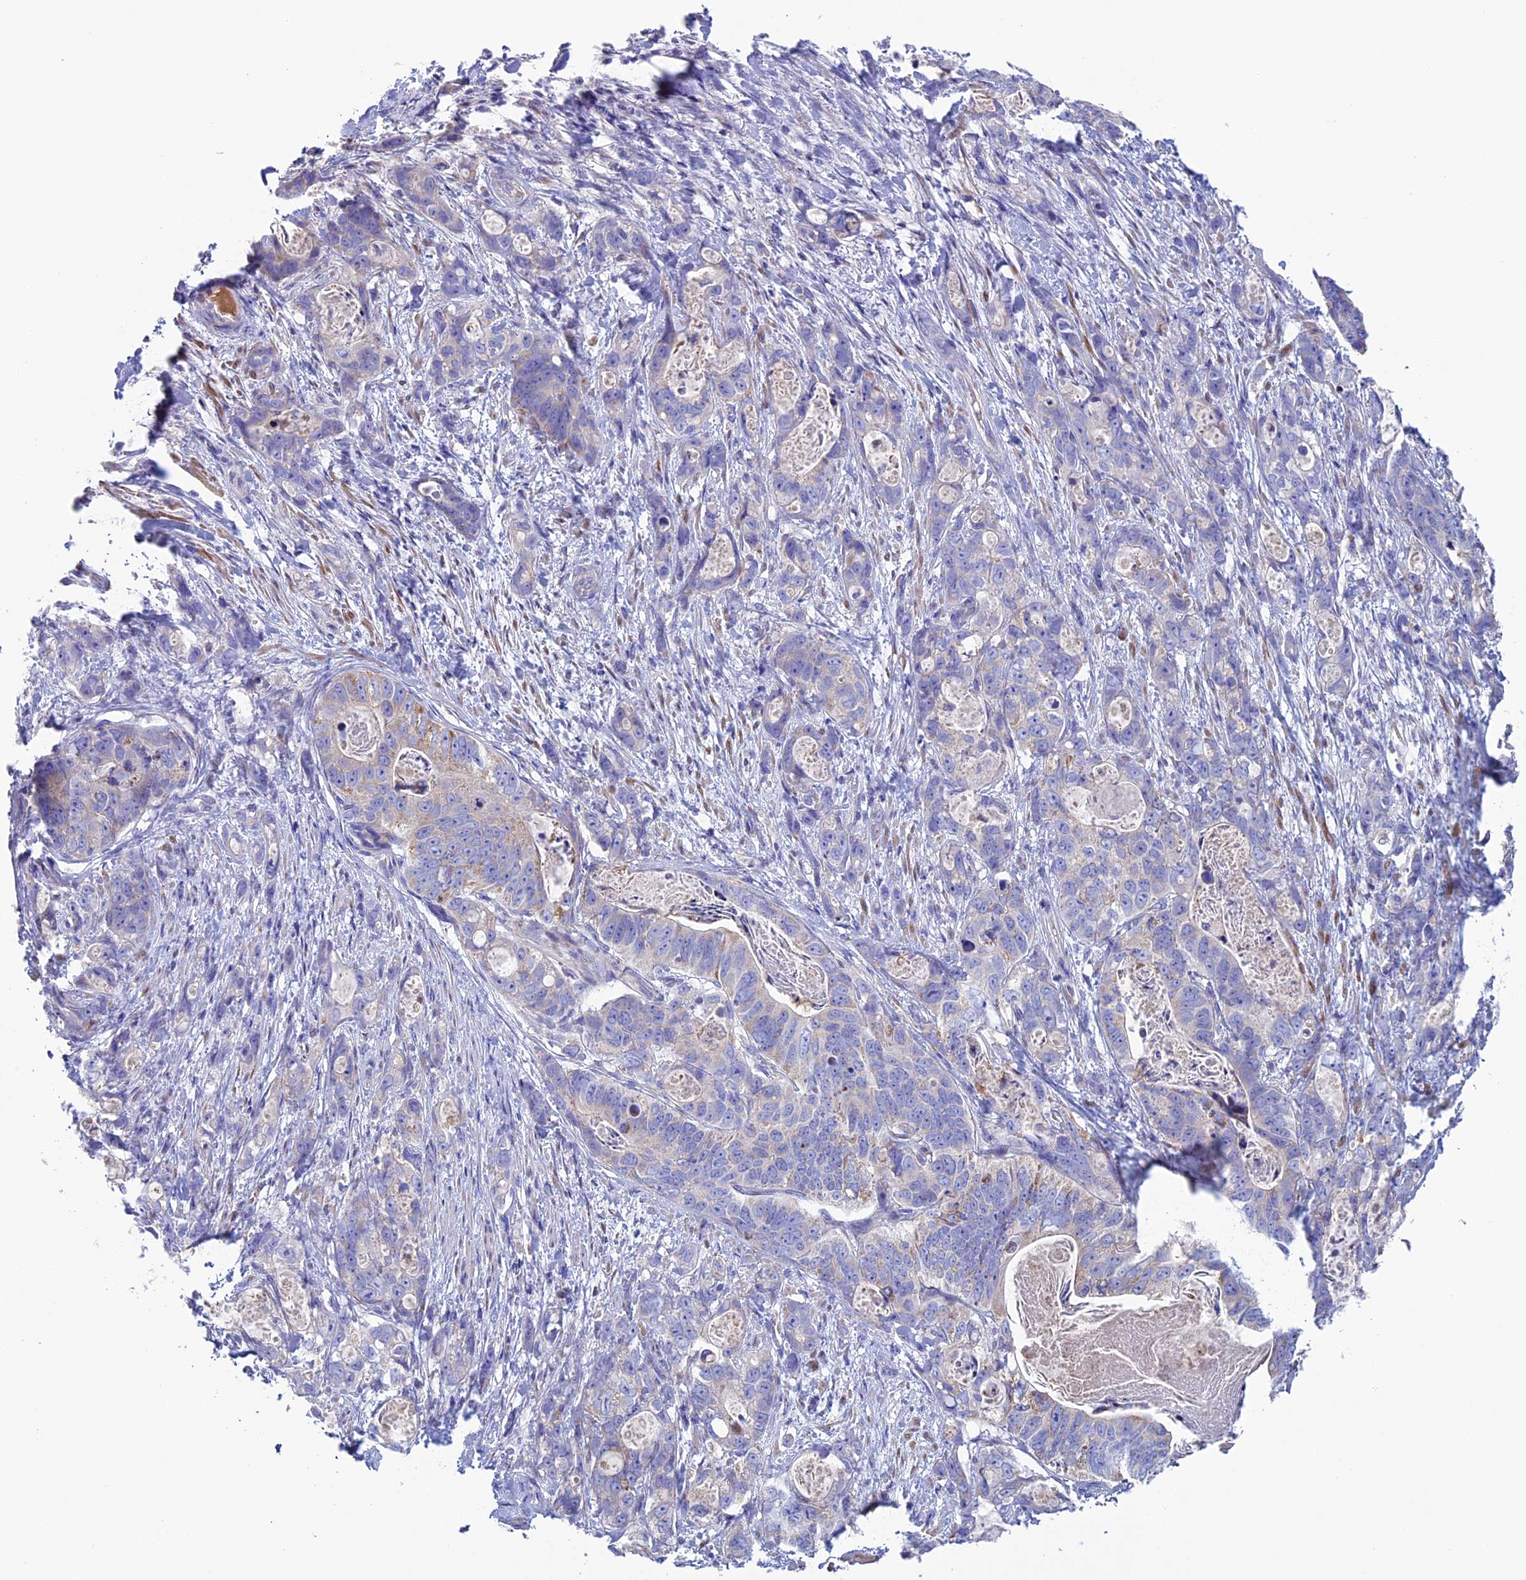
{"staining": {"intensity": "negative", "quantity": "none", "location": "none"}, "tissue": "stomach cancer", "cell_type": "Tumor cells", "image_type": "cancer", "snomed": [{"axis": "morphology", "description": "Normal tissue, NOS"}, {"axis": "morphology", "description": "Adenocarcinoma, NOS"}, {"axis": "topography", "description": "Stomach"}], "caption": "Immunohistochemical staining of human stomach cancer exhibits no significant expression in tumor cells. The staining was performed using DAB (3,3'-diaminobenzidine) to visualize the protein expression in brown, while the nuclei were stained in blue with hematoxylin (Magnification: 20x).", "gene": "SLC15A5", "patient": {"sex": "female", "age": 89}}